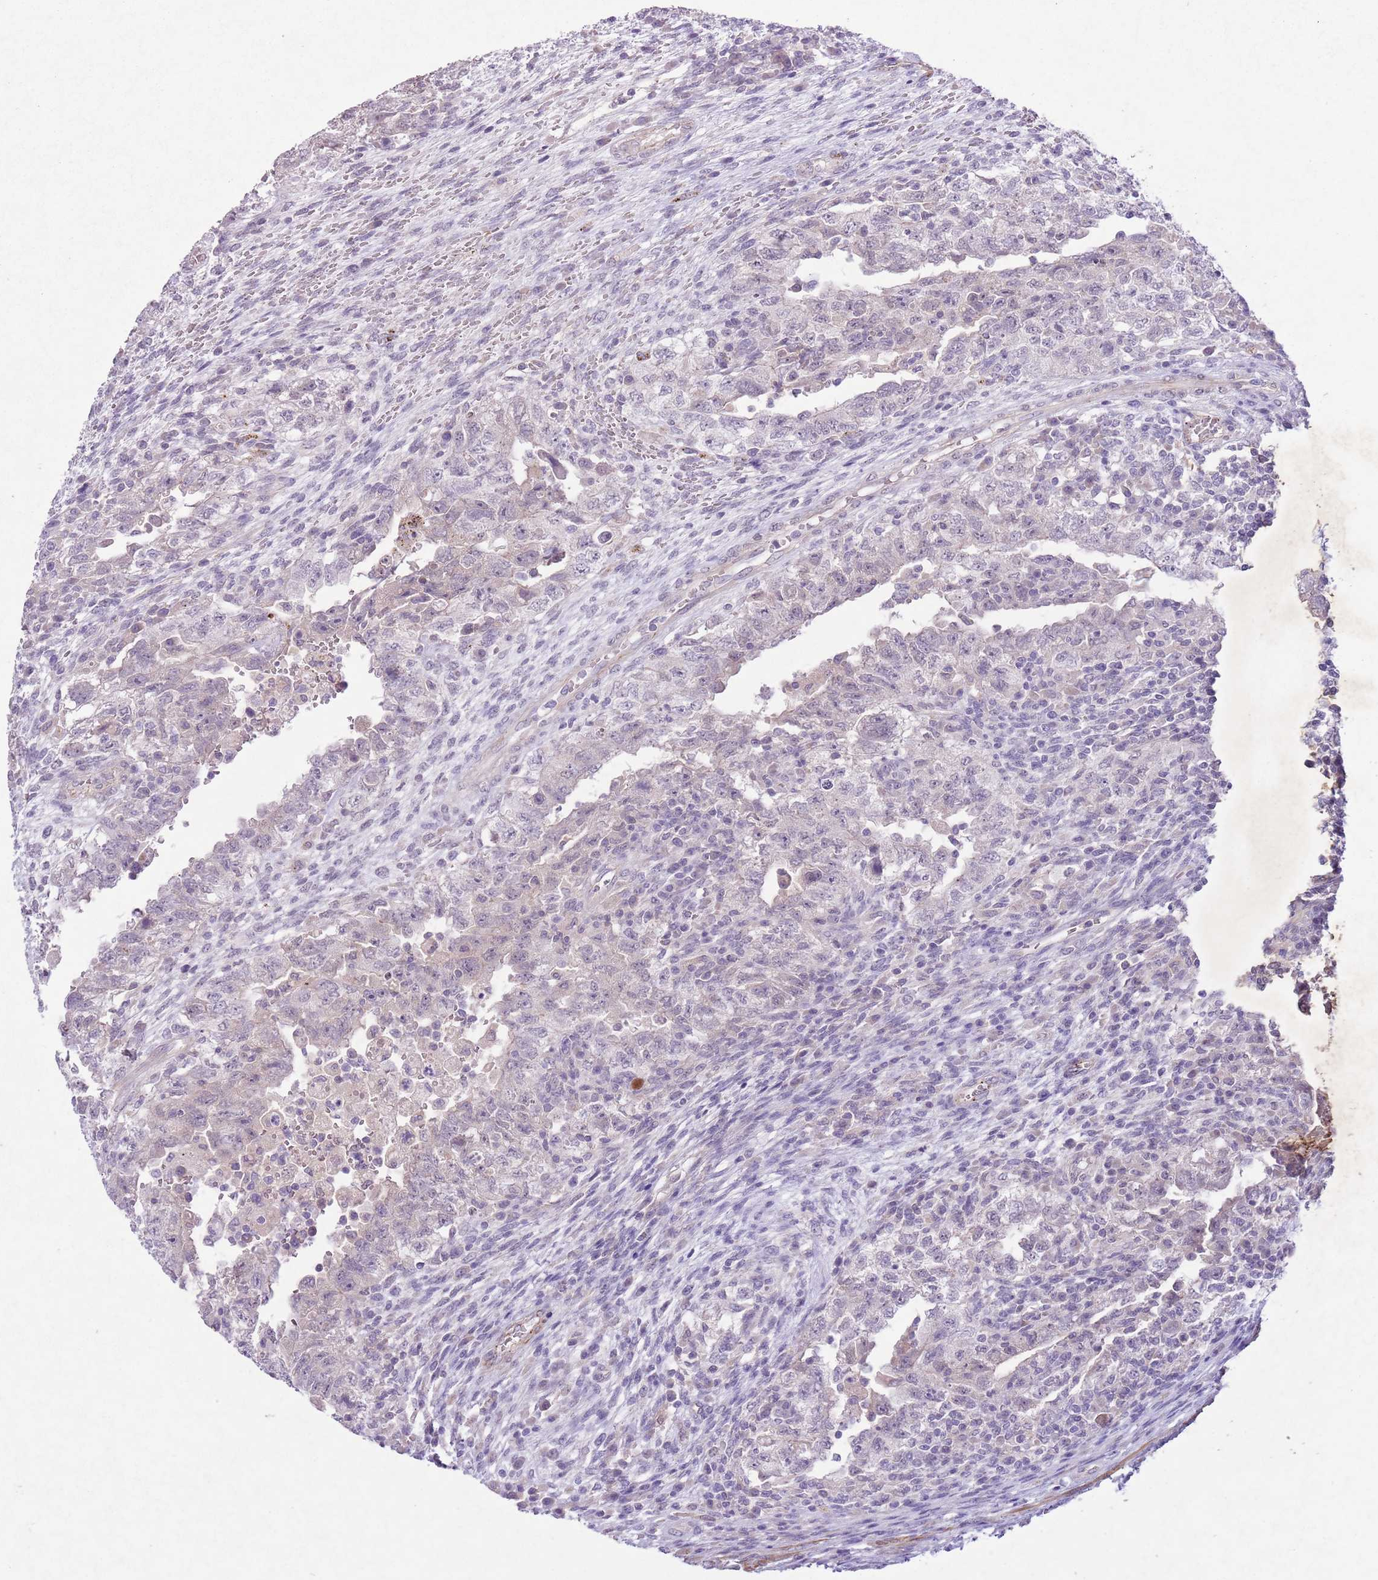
{"staining": {"intensity": "negative", "quantity": "none", "location": "none"}, "tissue": "testis cancer", "cell_type": "Tumor cells", "image_type": "cancer", "snomed": [{"axis": "morphology", "description": "Carcinoma, Embryonal, NOS"}, {"axis": "topography", "description": "Testis"}], "caption": "Immunohistochemistry of testis cancer (embryonal carcinoma) exhibits no staining in tumor cells.", "gene": "CCNI", "patient": {"sex": "male", "age": 26}}